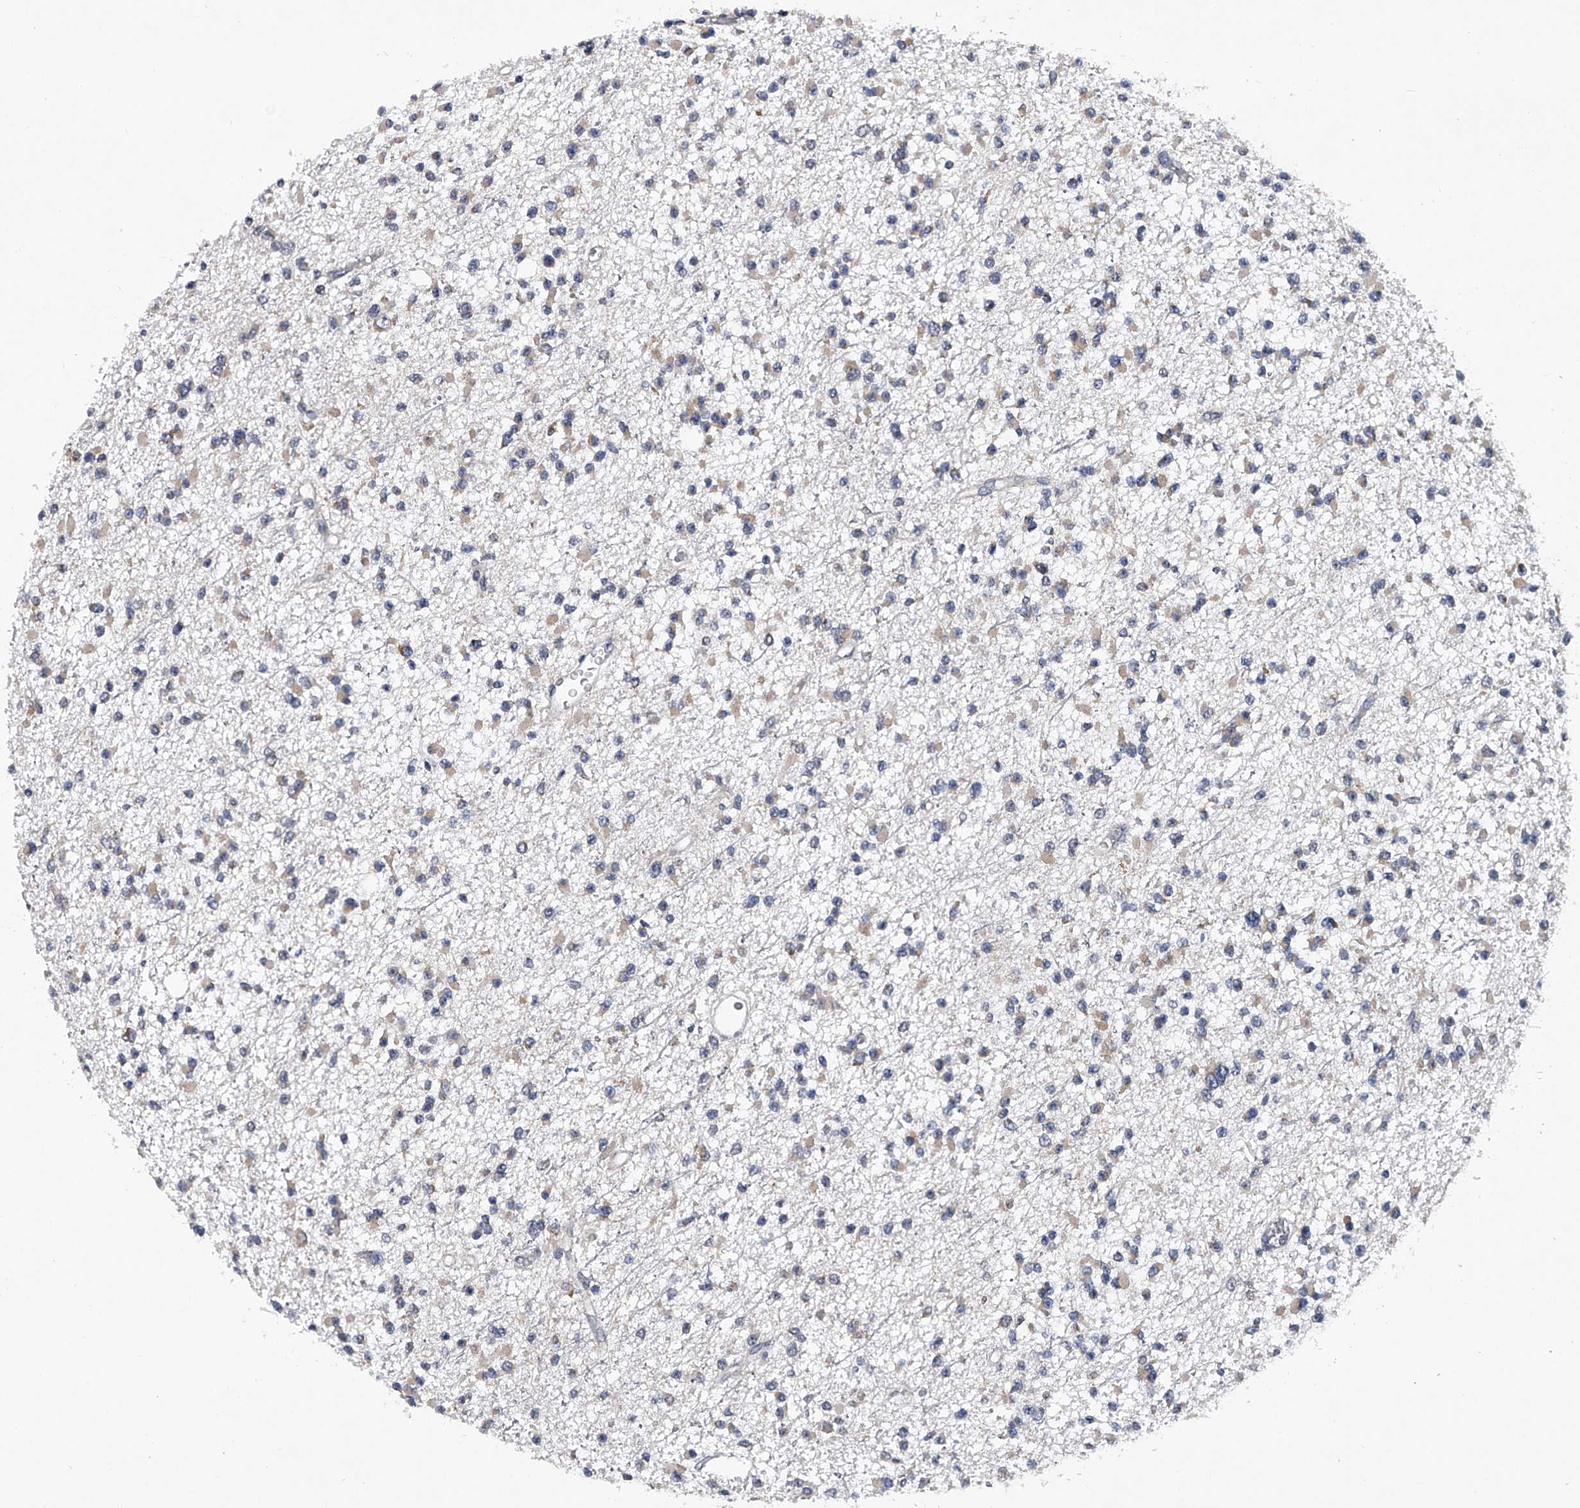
{"staining": {"intensity": "weak", "quantity": "25%-75%", "location": "cytoplasmic/membranous"}, "tissue": "glioma", "cell_type": "Tumor cells", "image_type": "cancer", "snomed": [{"axis": "morphology", "description": "Glioma, malignant, Low grade"}, {"axis": "topography", "description": "Brain"}], "caption": "Immunohistochemical staining of glioma displays low levels of weak cytoplasmic/membranous protein expression in approximately 25%-75% of tumor cells. (Stains: DAB in brown, nuclei in blue, Microscopy: brightfield microscopy at high magnification).", "gene": "RNF5", "patient": {"sex": "female", "age": 22}}